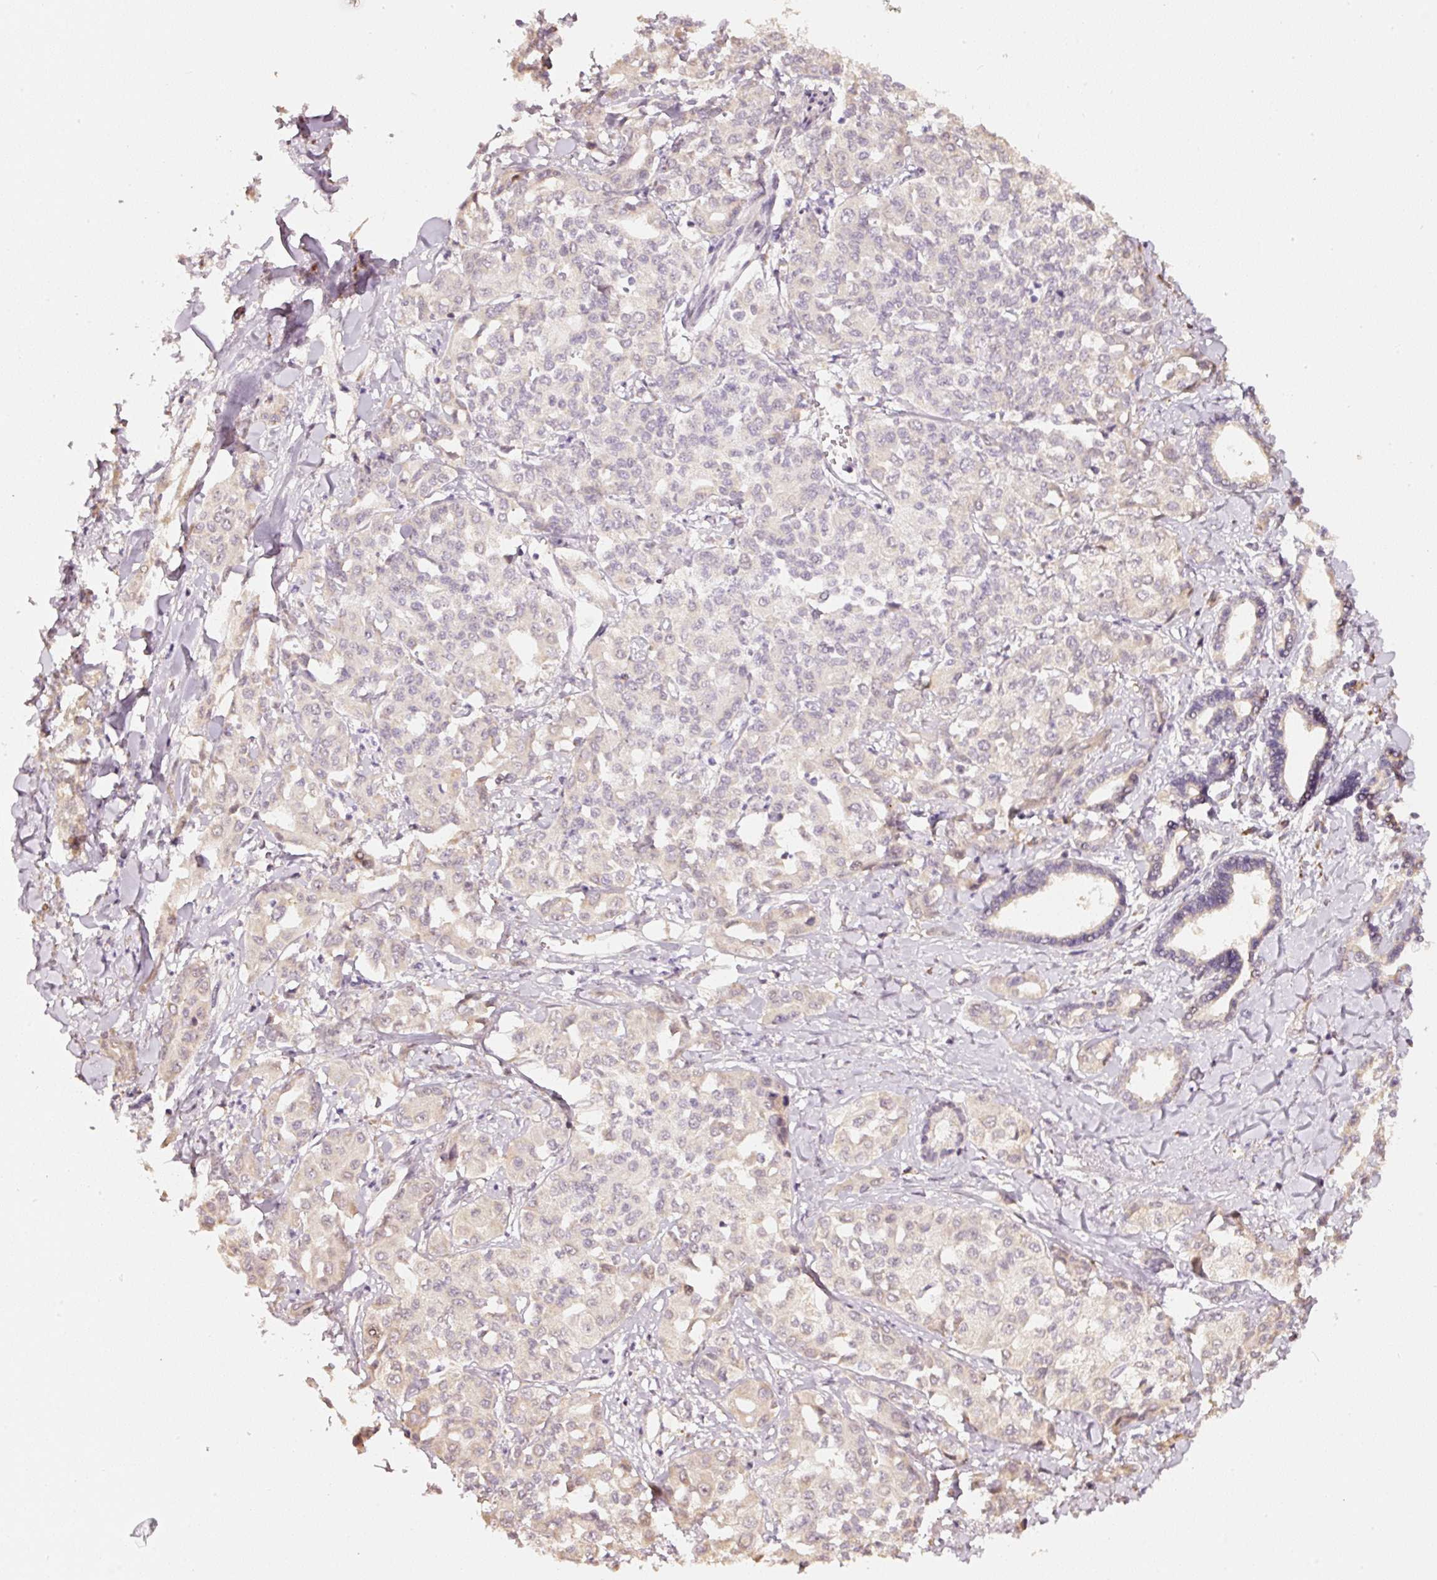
{"staining": {"intensity": "weak", "quantity": "<25%", "location": "cytoplasmic/membranous"}, "tissue": "liver cancer", "cell_type": "Tumor cells", "image_type": "cancer", "snomed": [{"axis": "morphology", "description": "Cholangiocarcinoma"}, {"axis": "topography", "description": "Liver"}], "caption": "Image shows no protein staining in tumor cells of cholangiocarcinoma (liver) tissue.", "gene": "RAB35", "patient": {"sex": "female", "age": 77}}